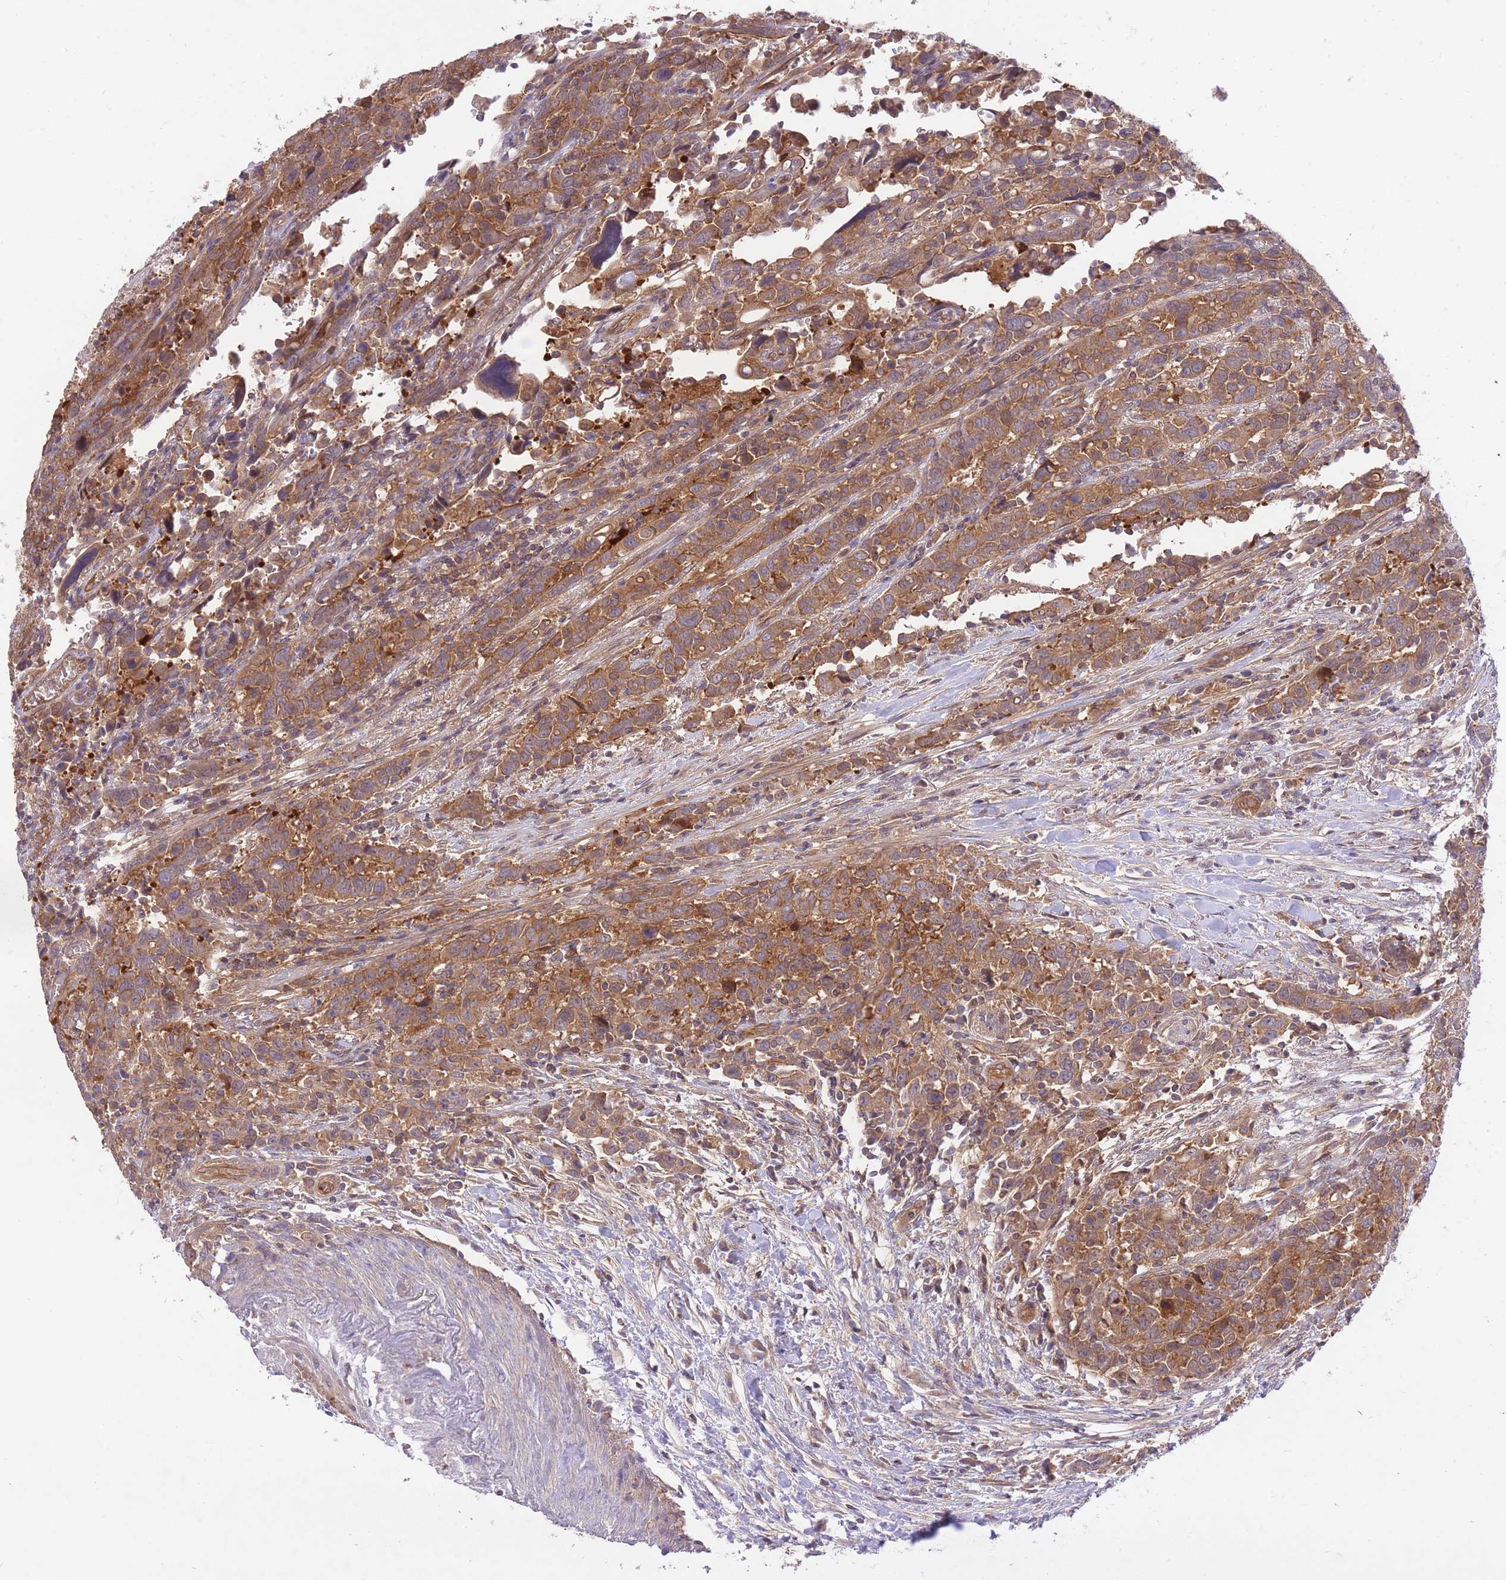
{"staining": {"intensity": "strong", "quantity": ">75%", "location": "cytoplasmic/membranous"}, "tissue": "urothelial cancer", "cell_type": "Tumor cells", "image_type": "cancer", "snomed": [{"axis": "morphology", "description": "Urothelial carcinoma, High grade"}, {"axis": "topography", "description": "Urinary bladder"}], "caption": "Protein staining of urothelial cancer tissue exhibits strong cytoplasmic/membranous positivity in approximately >75% of tumor cells.", "gene": "PREP", "patient": {"sex": "male", "age": 61}}